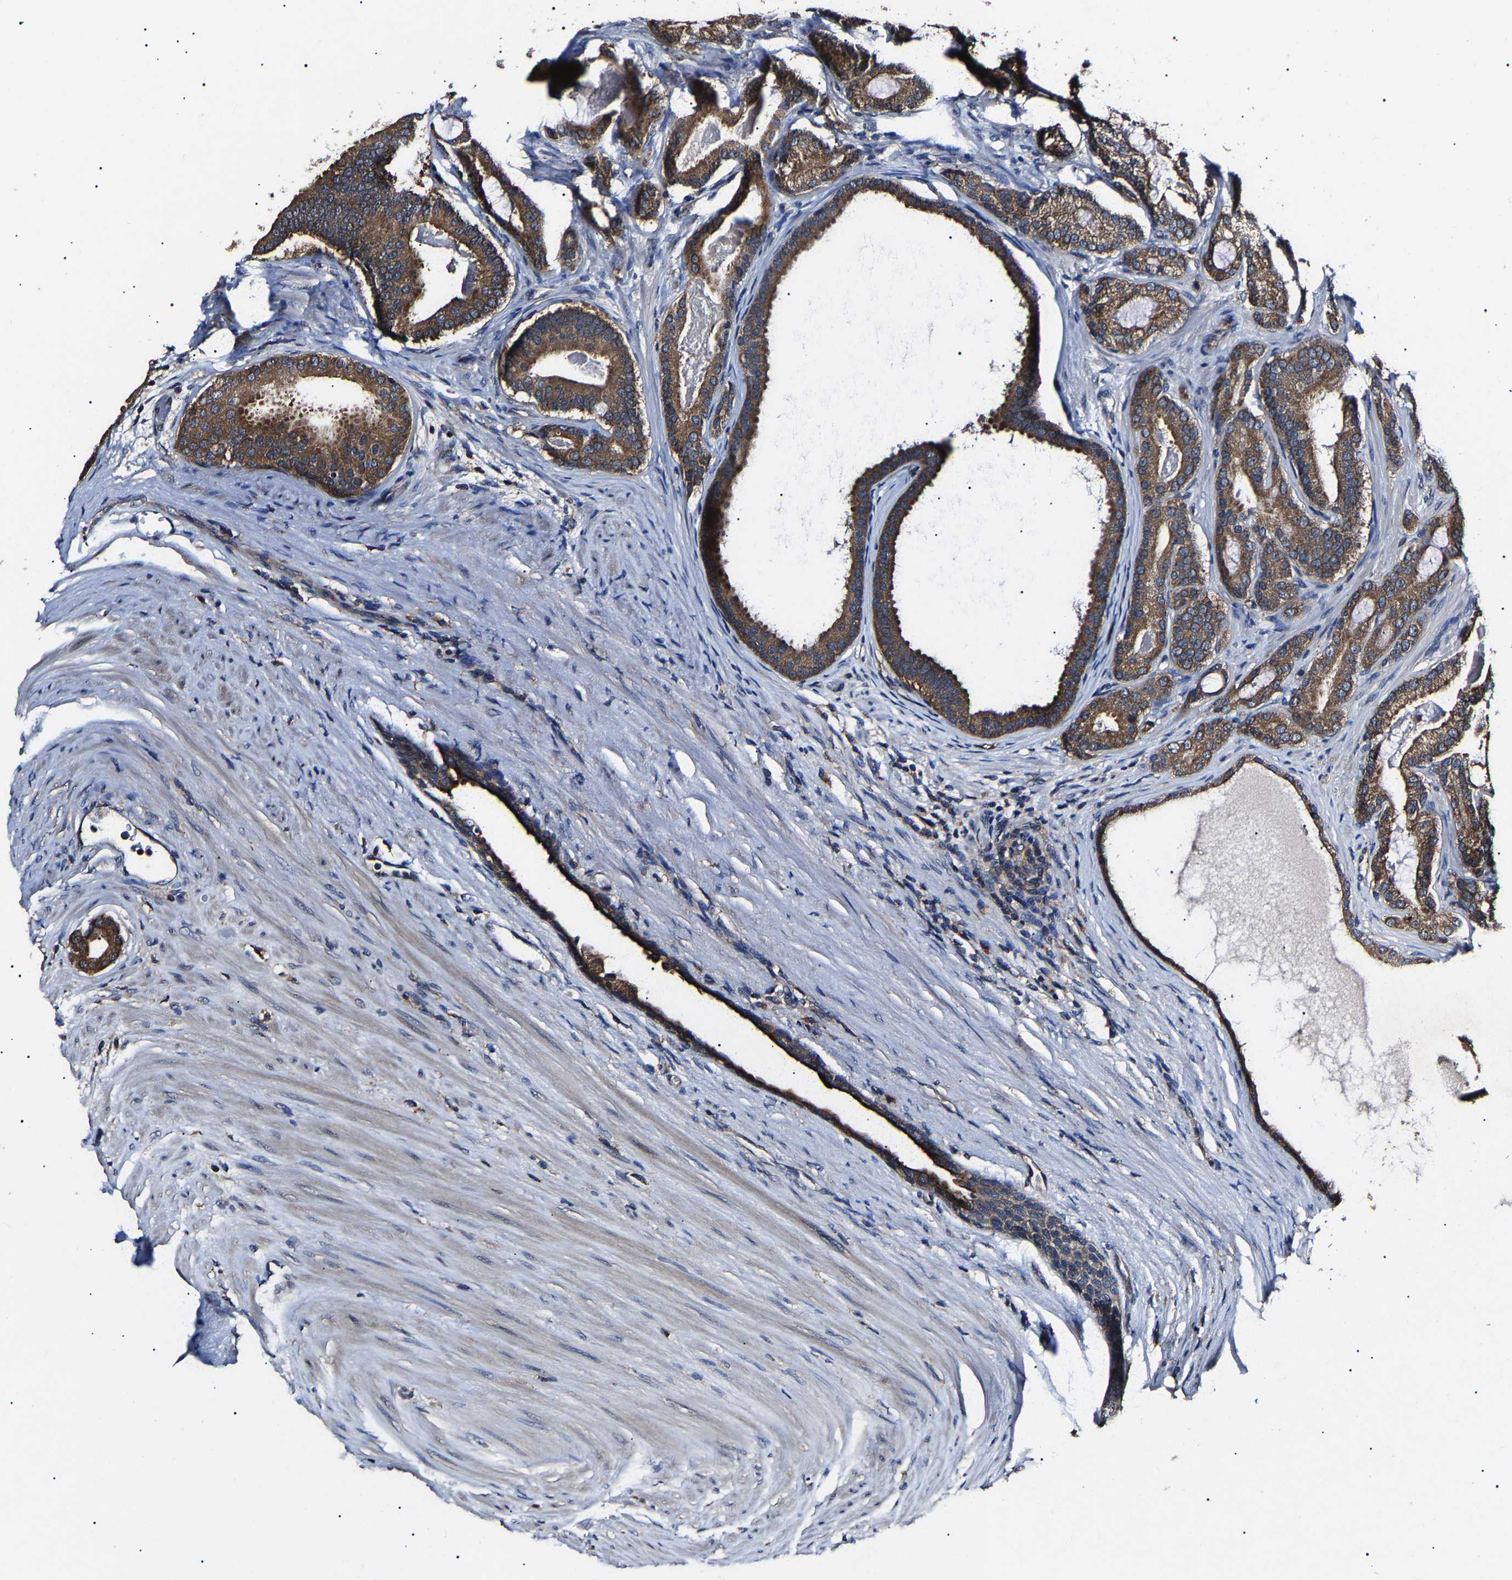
{"staining": {"intensity": "moderate", "quantity": ">75%", "location": "cytoplasmic/membranous"}, "tissue": "prostate cancer", "cell_type": "Tumor cells", "image_type": "cancer", "snomed": [{"axis": "morphology", "description": "Adenocarcinoma, High grade"}, {"axis": "topography", "description": "Prostate"}], "caption": "DAB (3,3'-diaminobenzidine) immunohistochemical staining of prostate cancer reveals moderate cytoplasmic/membranous protein expression in about >75% of tumor cells.", "gene": "CCT8", "patient": {"sex": "male", "age": 60}}